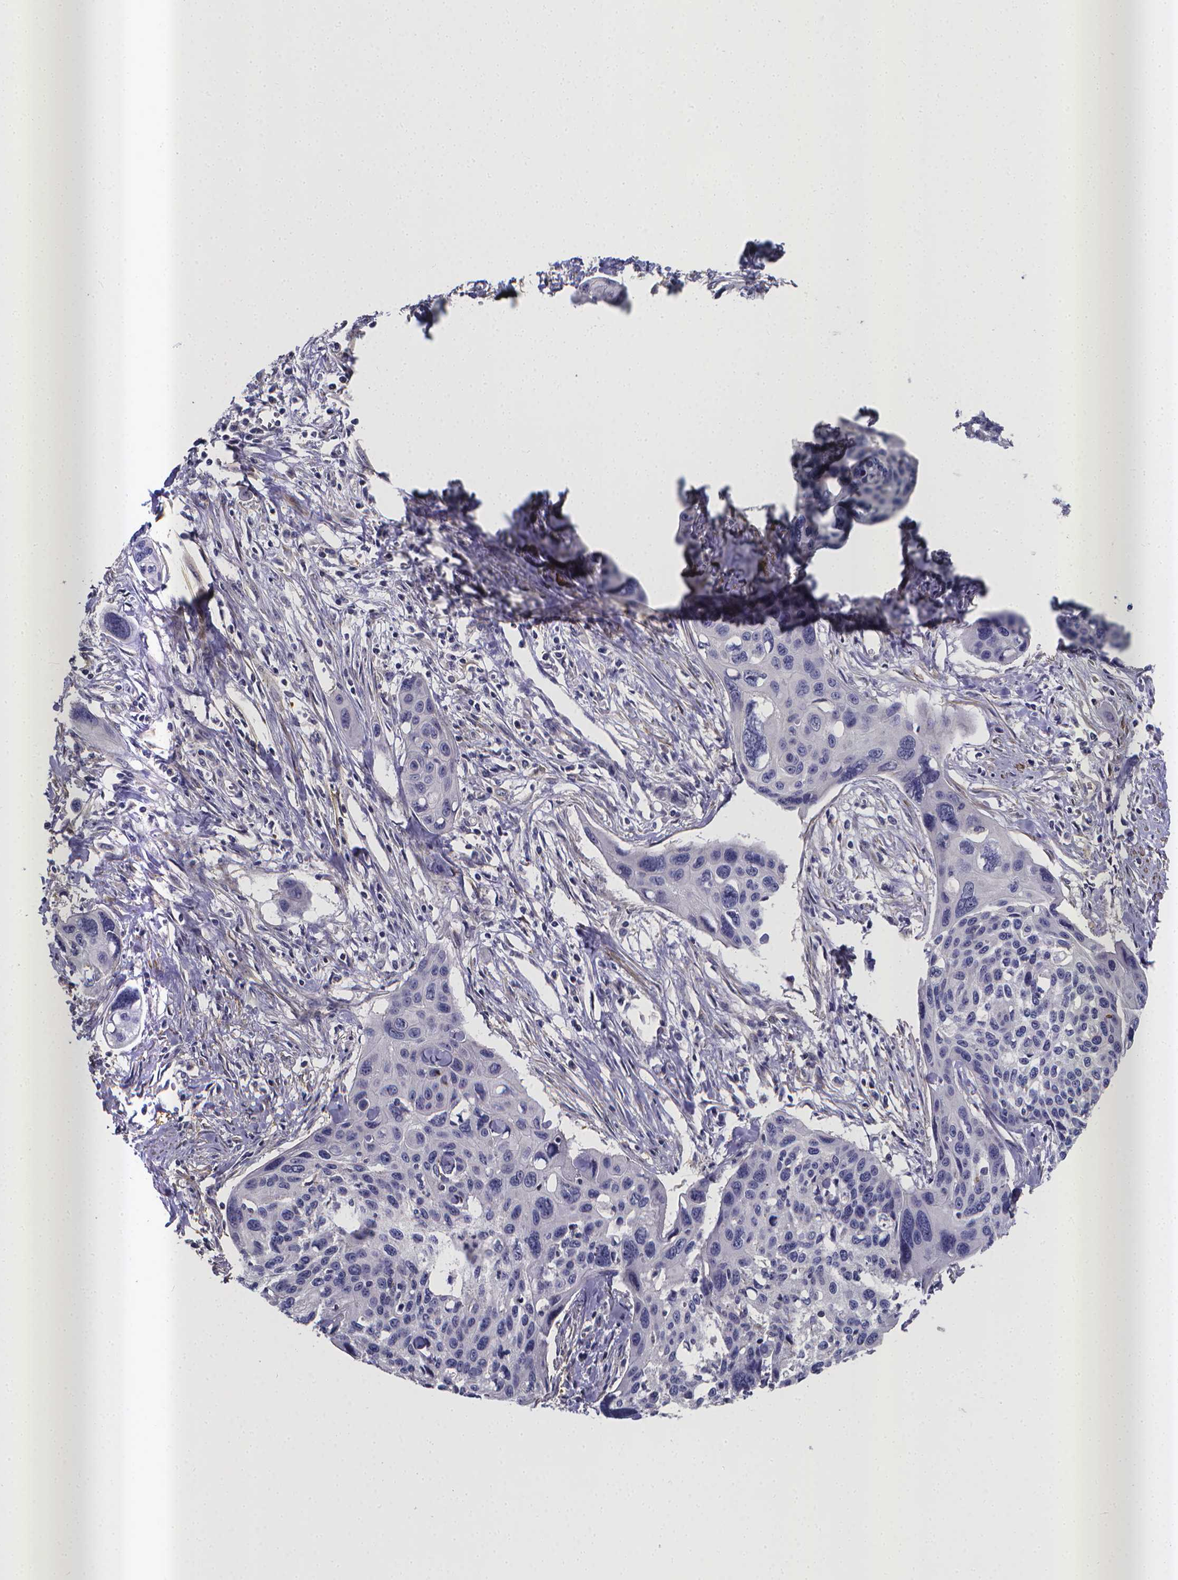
{"staining": {"intensity": "negative", "quantity": "none", "location": "none"}, "tissue": "cervical cancer", "cell_type": "Tumor cells", "image_type": "cancer", "snomed": [{"axis": "morphology", "description": "Squamous cell carcinoma, NOS"}, {"axis": "topography", "description": "Cervix"}], "caption": "Immunohistochemistry (IHC) image of human cervical squamous cell carcinoma stained for a protein (brown), which displays no positivity in tumor cells. Nuclei are stained in blue.", "gene": "RERG", "patient": {"sex": "female", "age": 31}}